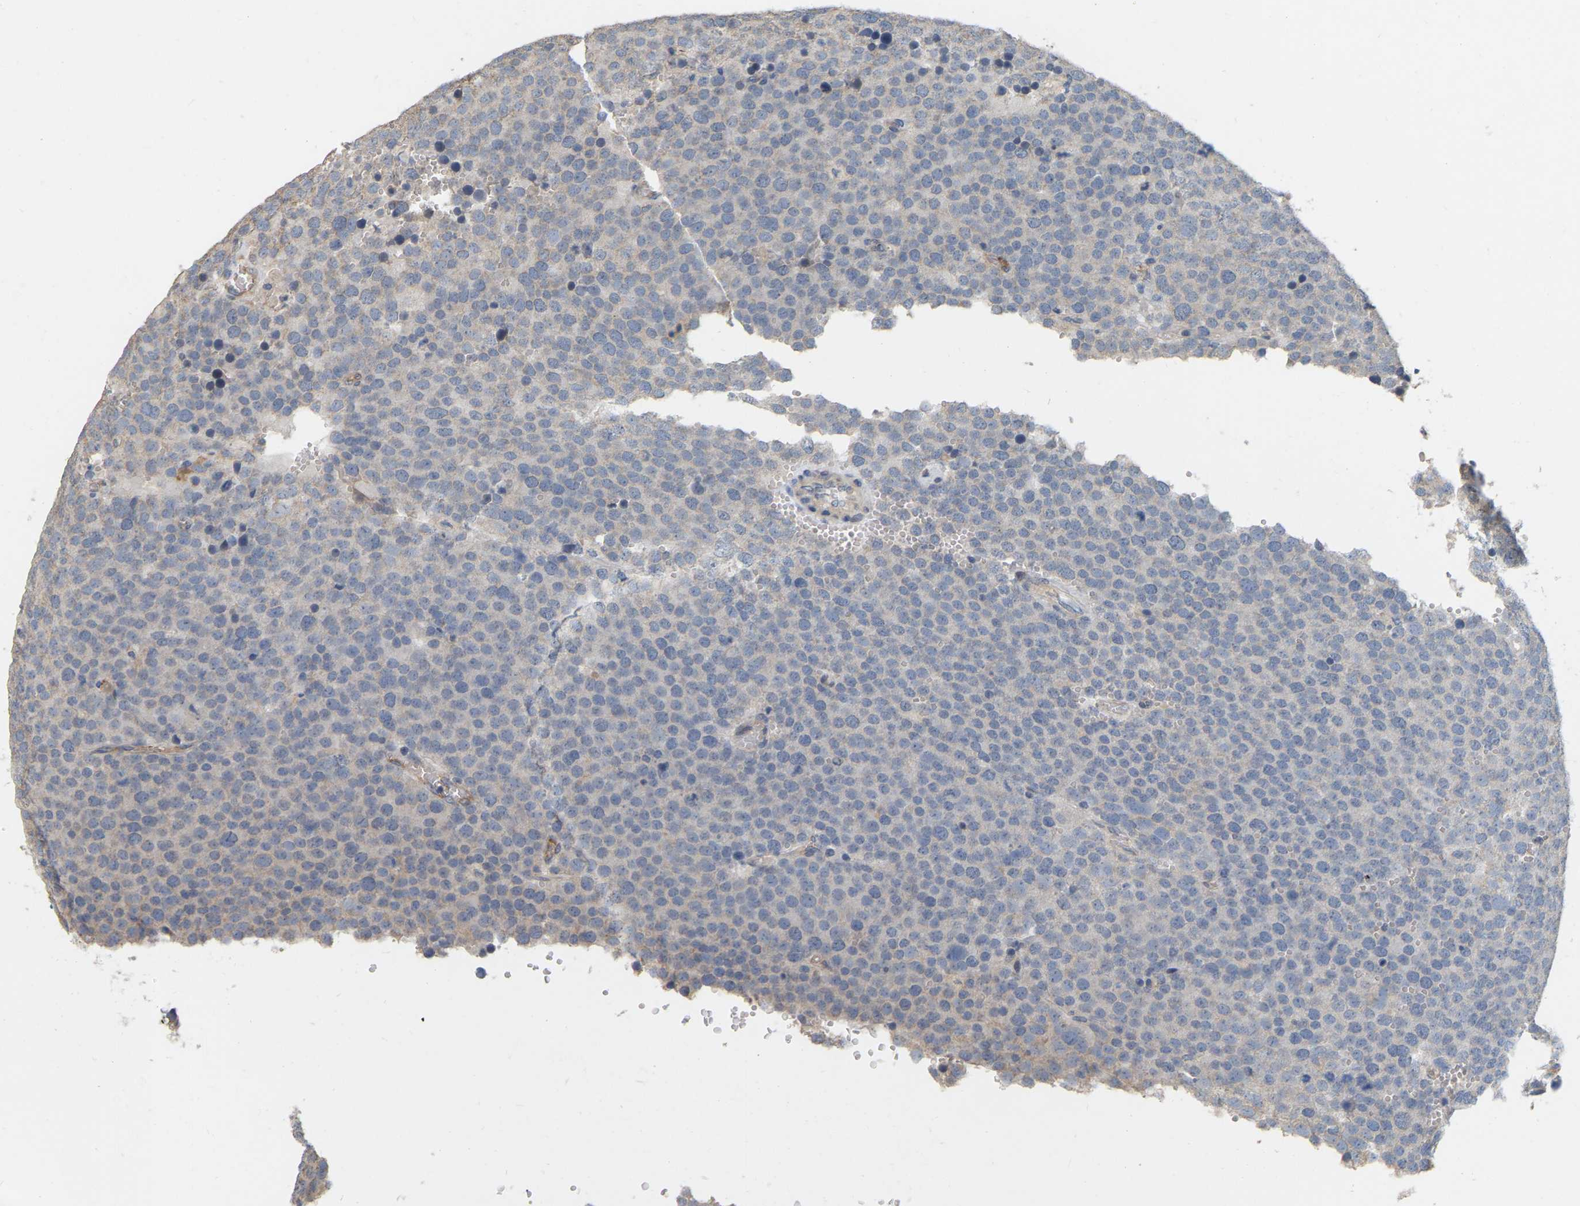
{"staining": {"intensity": "weak", "quantity": "<25%", "location": "cytoplasmic/membranous"}, "tissue": "testis cancer", "cell_type": "Tumor cells", "image_type": "cancer", "snomed": [{"axis": "morphology", "description": "Normal tissue, NOS"}, {"axis": "morphology", "description": "Seminoma, NOS"}, {"axis": "topography", "description": "Testis"}], "caption": "This is a photomicrograph of immunohistochemistry staining of testis cancer, which shows no staining in tumor cells. Brightfield microscopy of immunohistochemistry (IHC) stained with DAB (brown) and hematoxylin (blue), captured at high magnification.", "gene": "SSH1", "patient": {"sex": "male", "age": 71}}